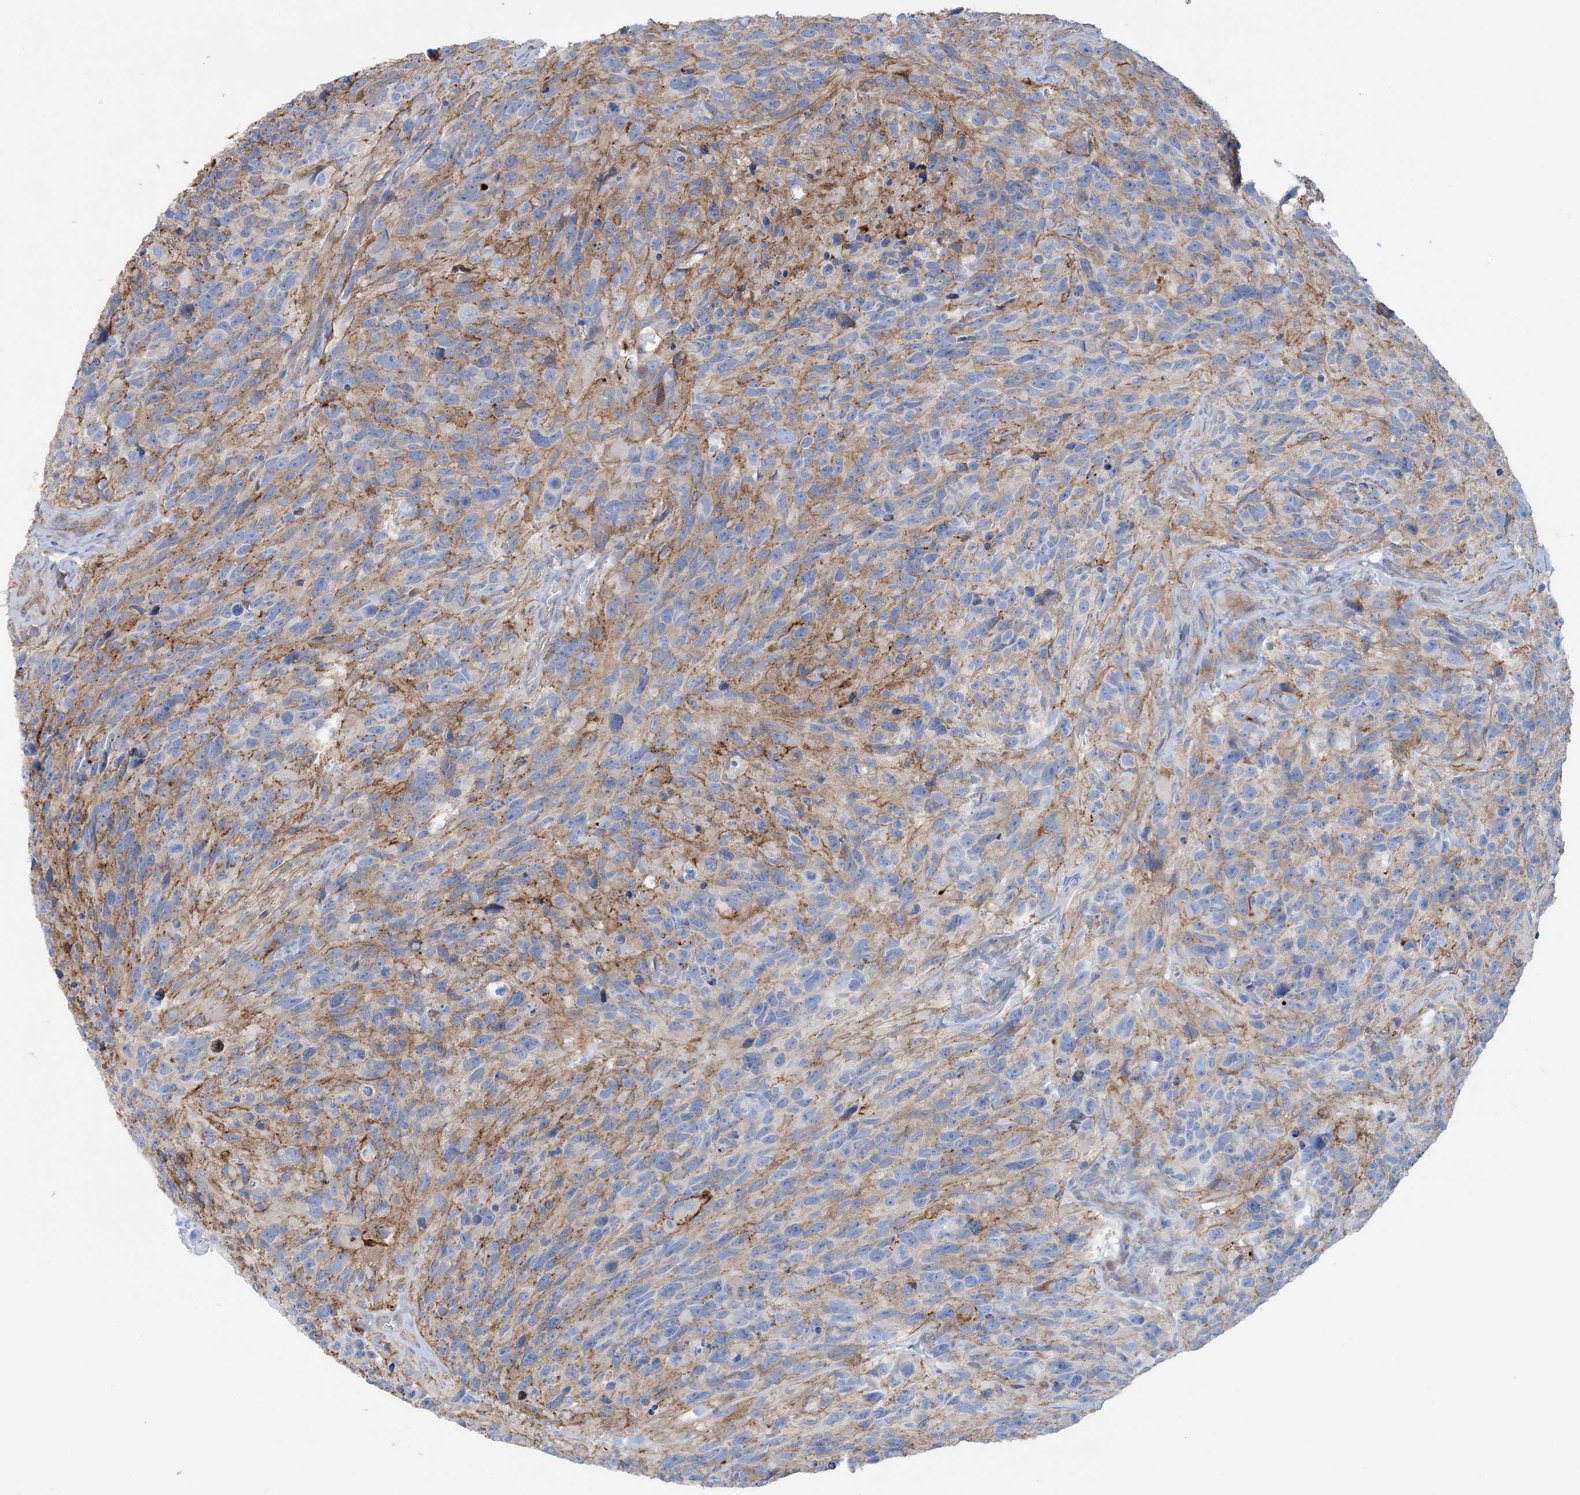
{"staining": {"intensity": "negative", "quantity": "none", "location": "none"}, "tissue": "glioma", "cell_type": "Tumor cells", "image_type": "cancer", "snomed": [{"axis": "morphology", "description": "Glioma, malignant, High grade"}, {"axis": "topography", "description": "Brain"}], "caption": "The immunohistochemistry (IHC) micrograph has no significant expression in tumor cells of high-grade glioma (malignant) tissue.", "gene": "CALHM5", "patient": {"sex": "male", "age": 69}}